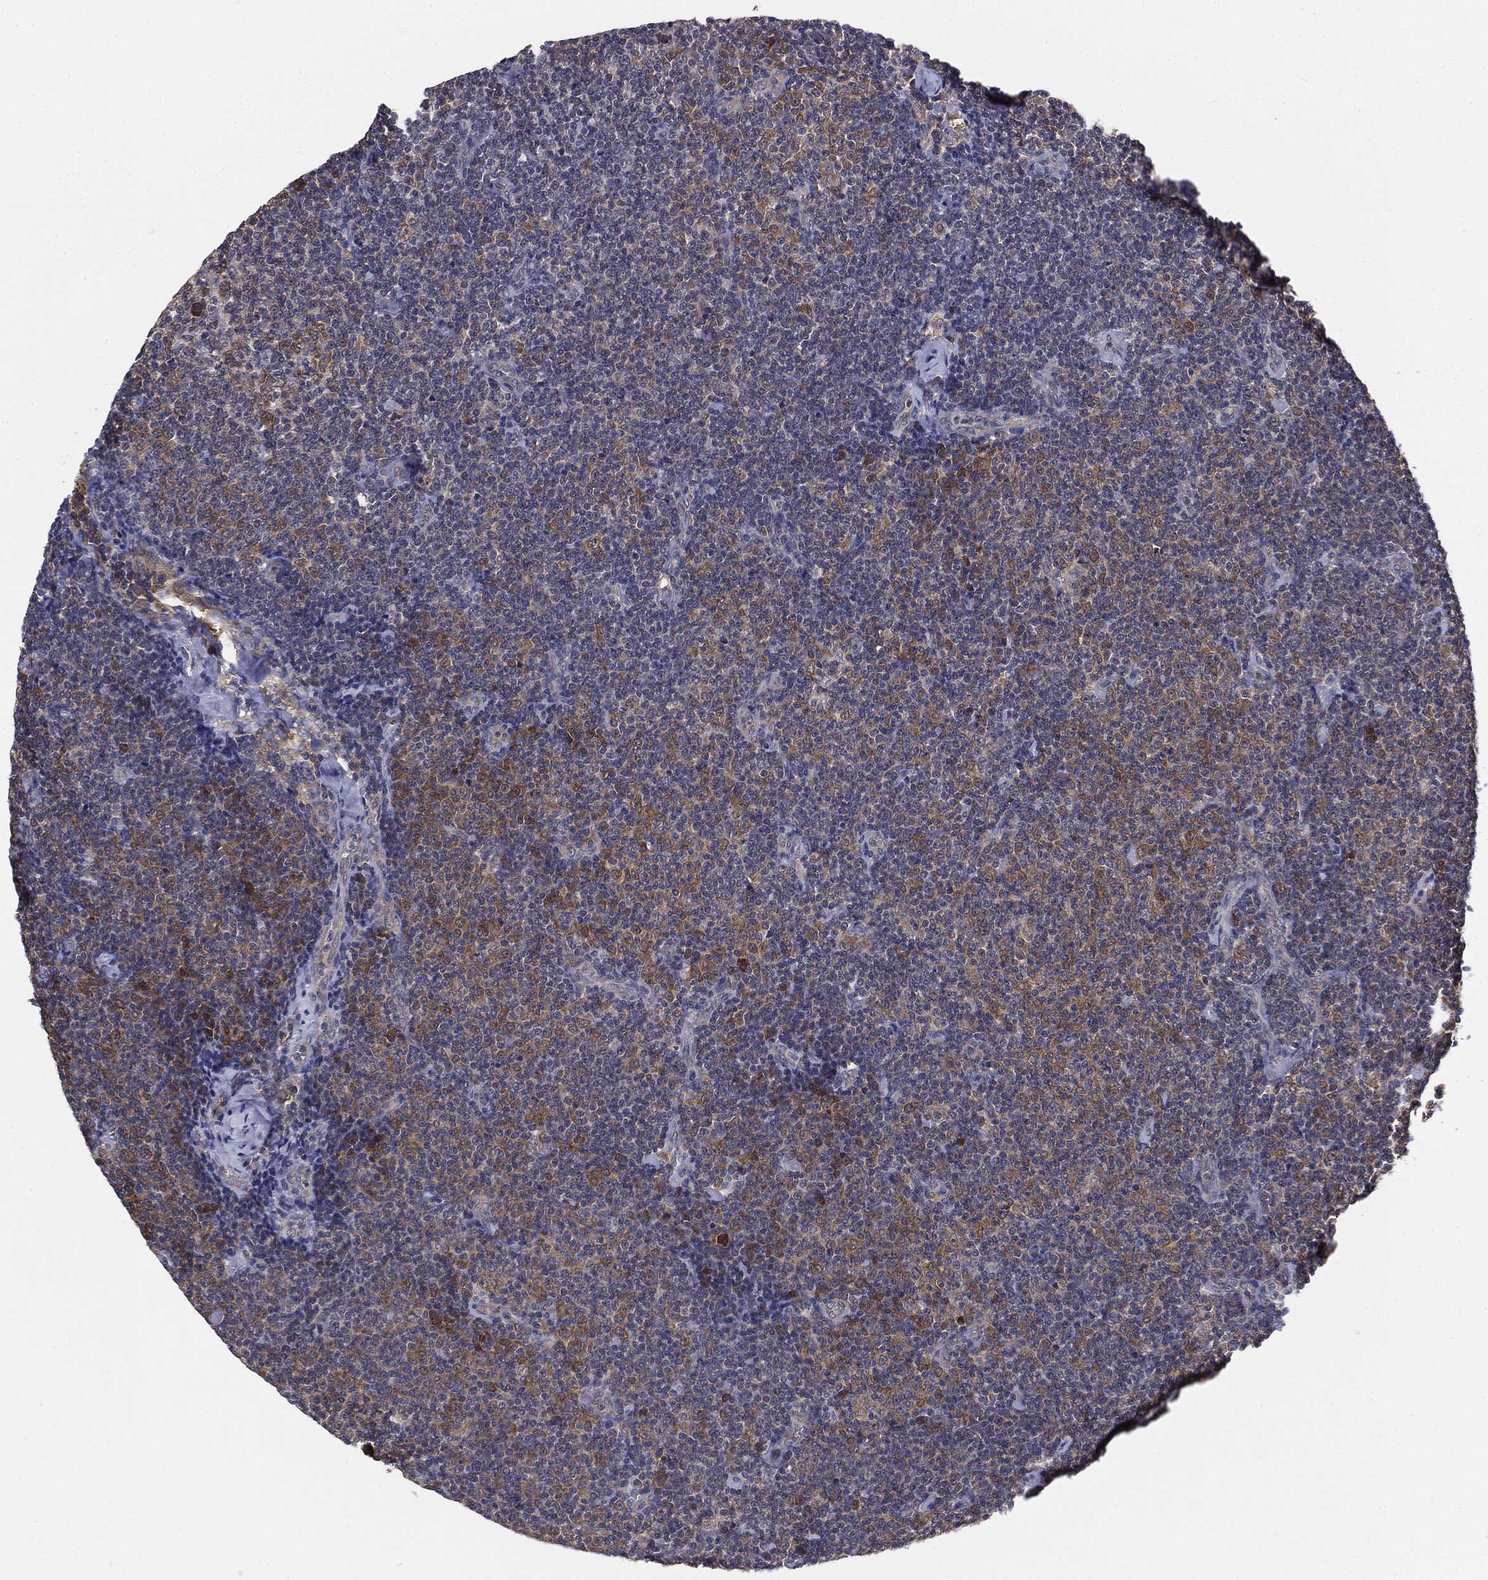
{"staining": {"intensity": "weak", "quantity": "25%-75%", "location": "cytoplasmic/membranous"}, "tissue": "lymphoma", "cell_type": "Tumor cells", "image_type": "cancer", "snomed": [{"axis": "morphology", "description": "Malignant lymphoma, non-Hodgkin's type, Low grade"}, {"axis": "topography", "description": "Lymph node"}], "caption": "Protein staining of lymphoma tissue demonstrates weak cytoplasmic/membranous staining in approximately 25%-75% of tumor cells.", "gene": "KRT7", "patient": {"sex": "male", "age": 81}}